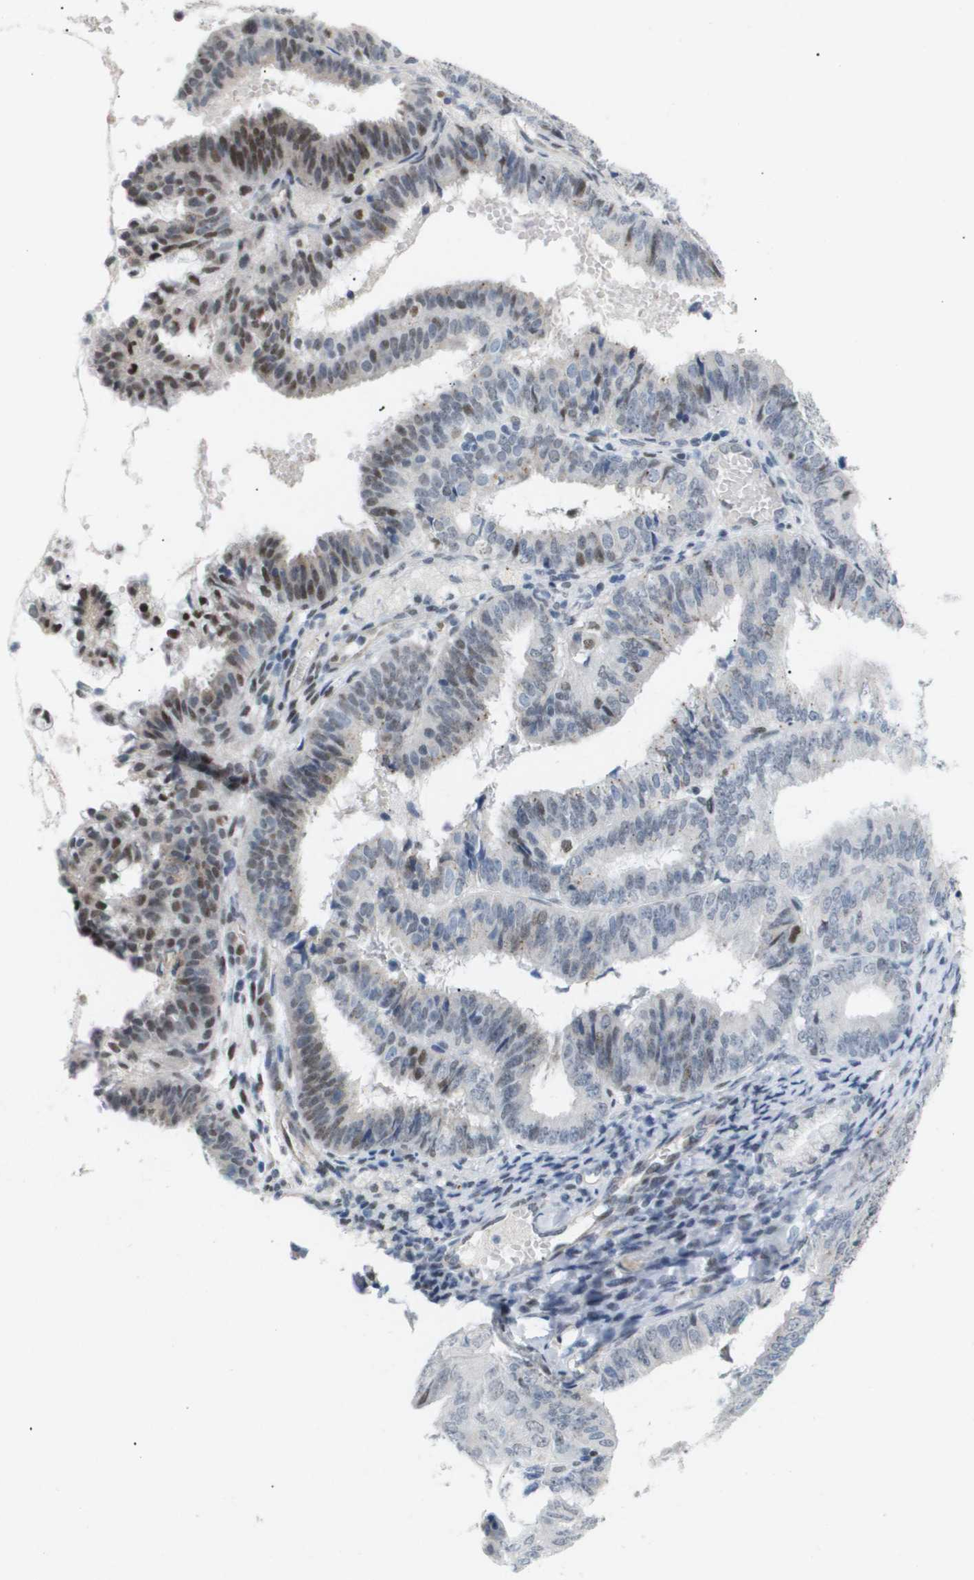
{"staining": {"intensity": "moderate", "quantity": "<25%", "location": "nuclear"}, "tissue": "endometrial cancer", "cell_type": "Tumor cells", "image_type": "cancer", "snomed": [{"axis": "morphology", "description": "Adenocarcinoma, NOS"}, {"axis": "topography", "description": "Endometrium"}], "caption": "High-magnification brightfield microscopy of endometrial adenocarcinoma stained with DAB (brown) and counterstained with hematoxylin (blue). tumor cells exhibit moderate nuclear staining is appreciated in approximately<25% of cells.", "gene": "PPARD", "patient": {"sex": "female", "age": 63}}